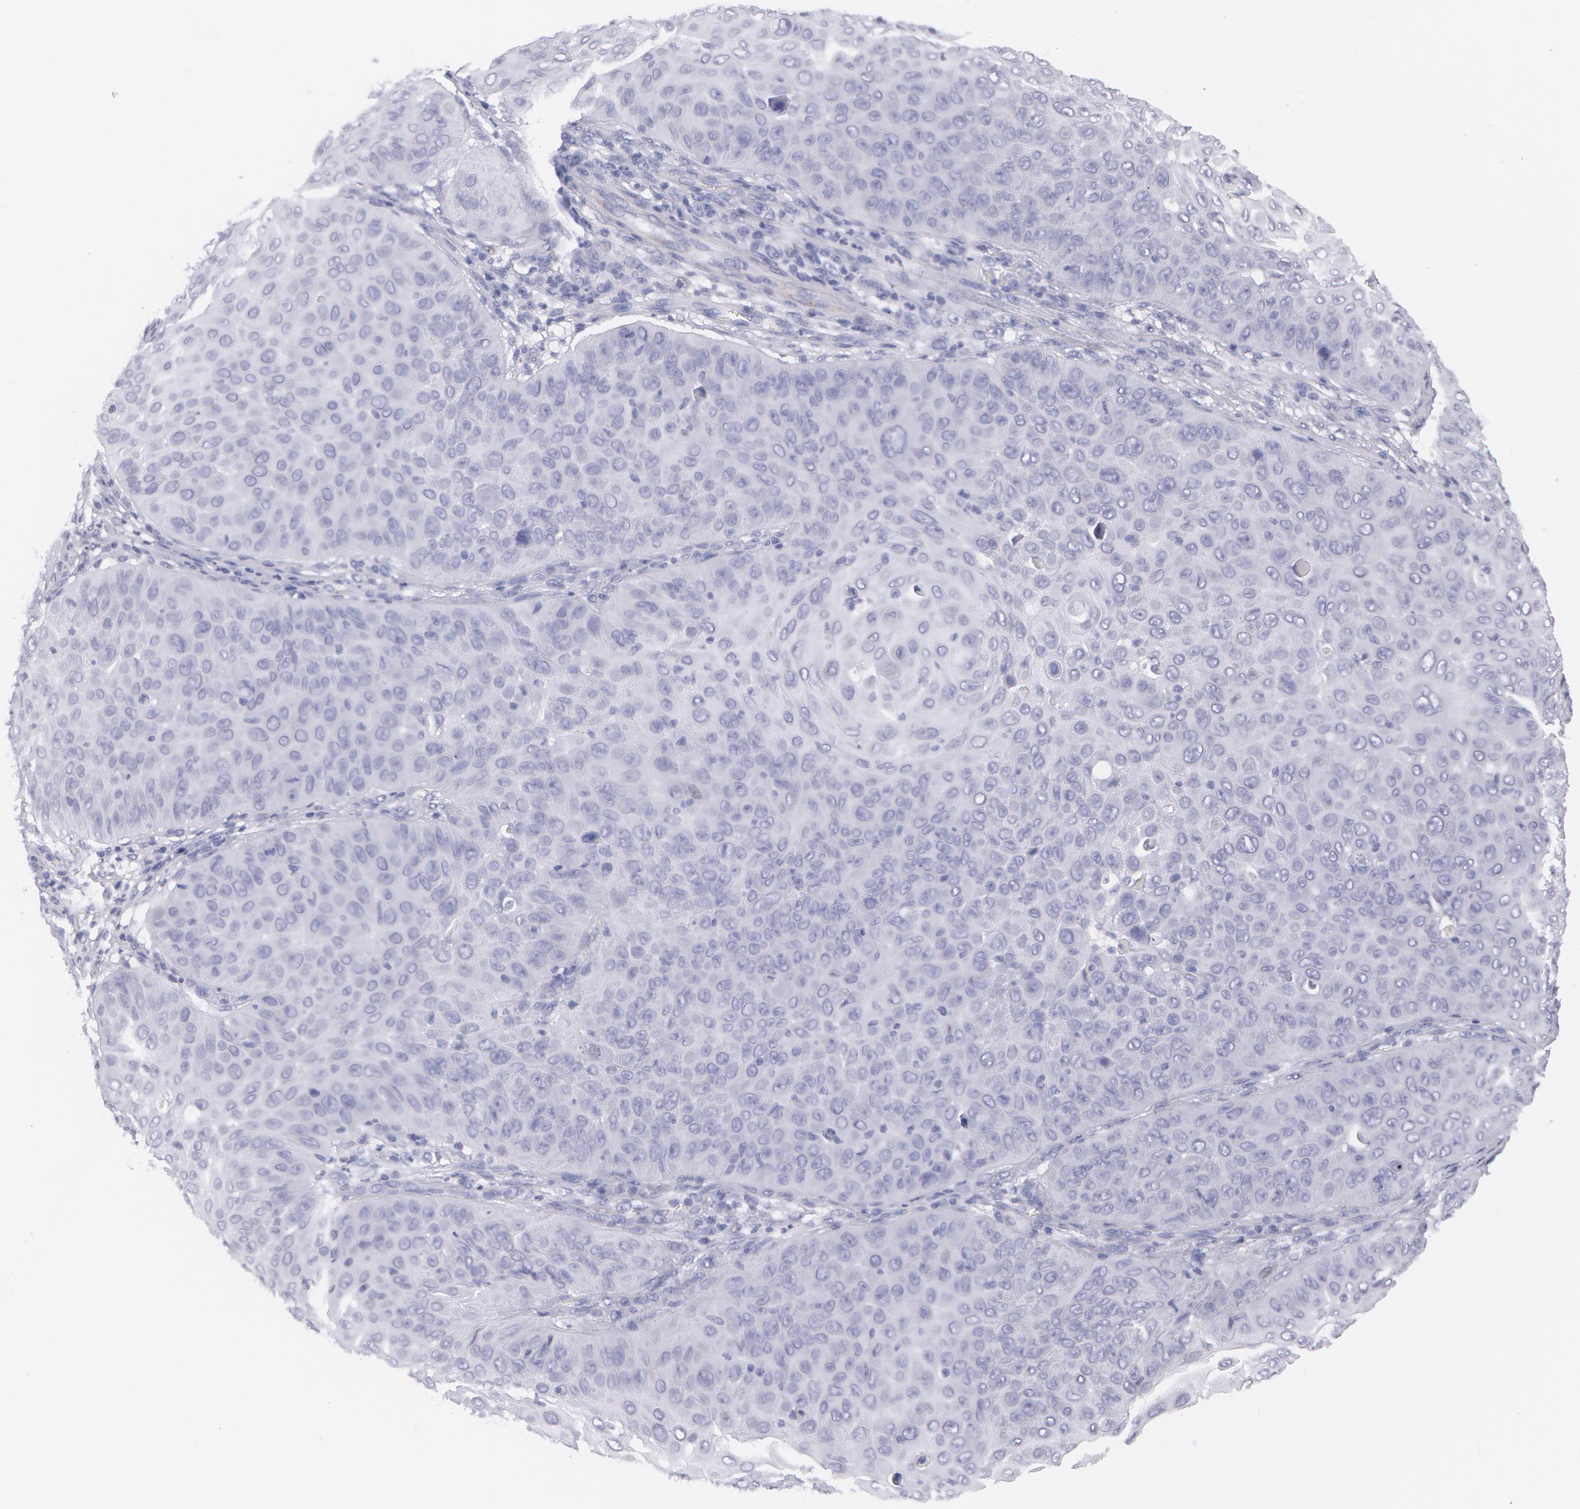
{"staining": {"intensity": "negative", "quantity": "none", "location": "none"}, "tissue": "skin cancer", "cell_type": "Tumor cells", "image_type": "cancer", "snomed": [{"axis": "morphology", "description": "Squamous cell carcinoma, NOS"}, {"axis": "topography", "description": "Skin"}], "caption": "An immunohistochemistry histopathology image of squamous cell carcinoma (skin) is shown. There is no staining in tumor cells of squamous cell carcinoma (skin).", "gene": "AMACR", "patient": {"sex": "male", "age": 82}}